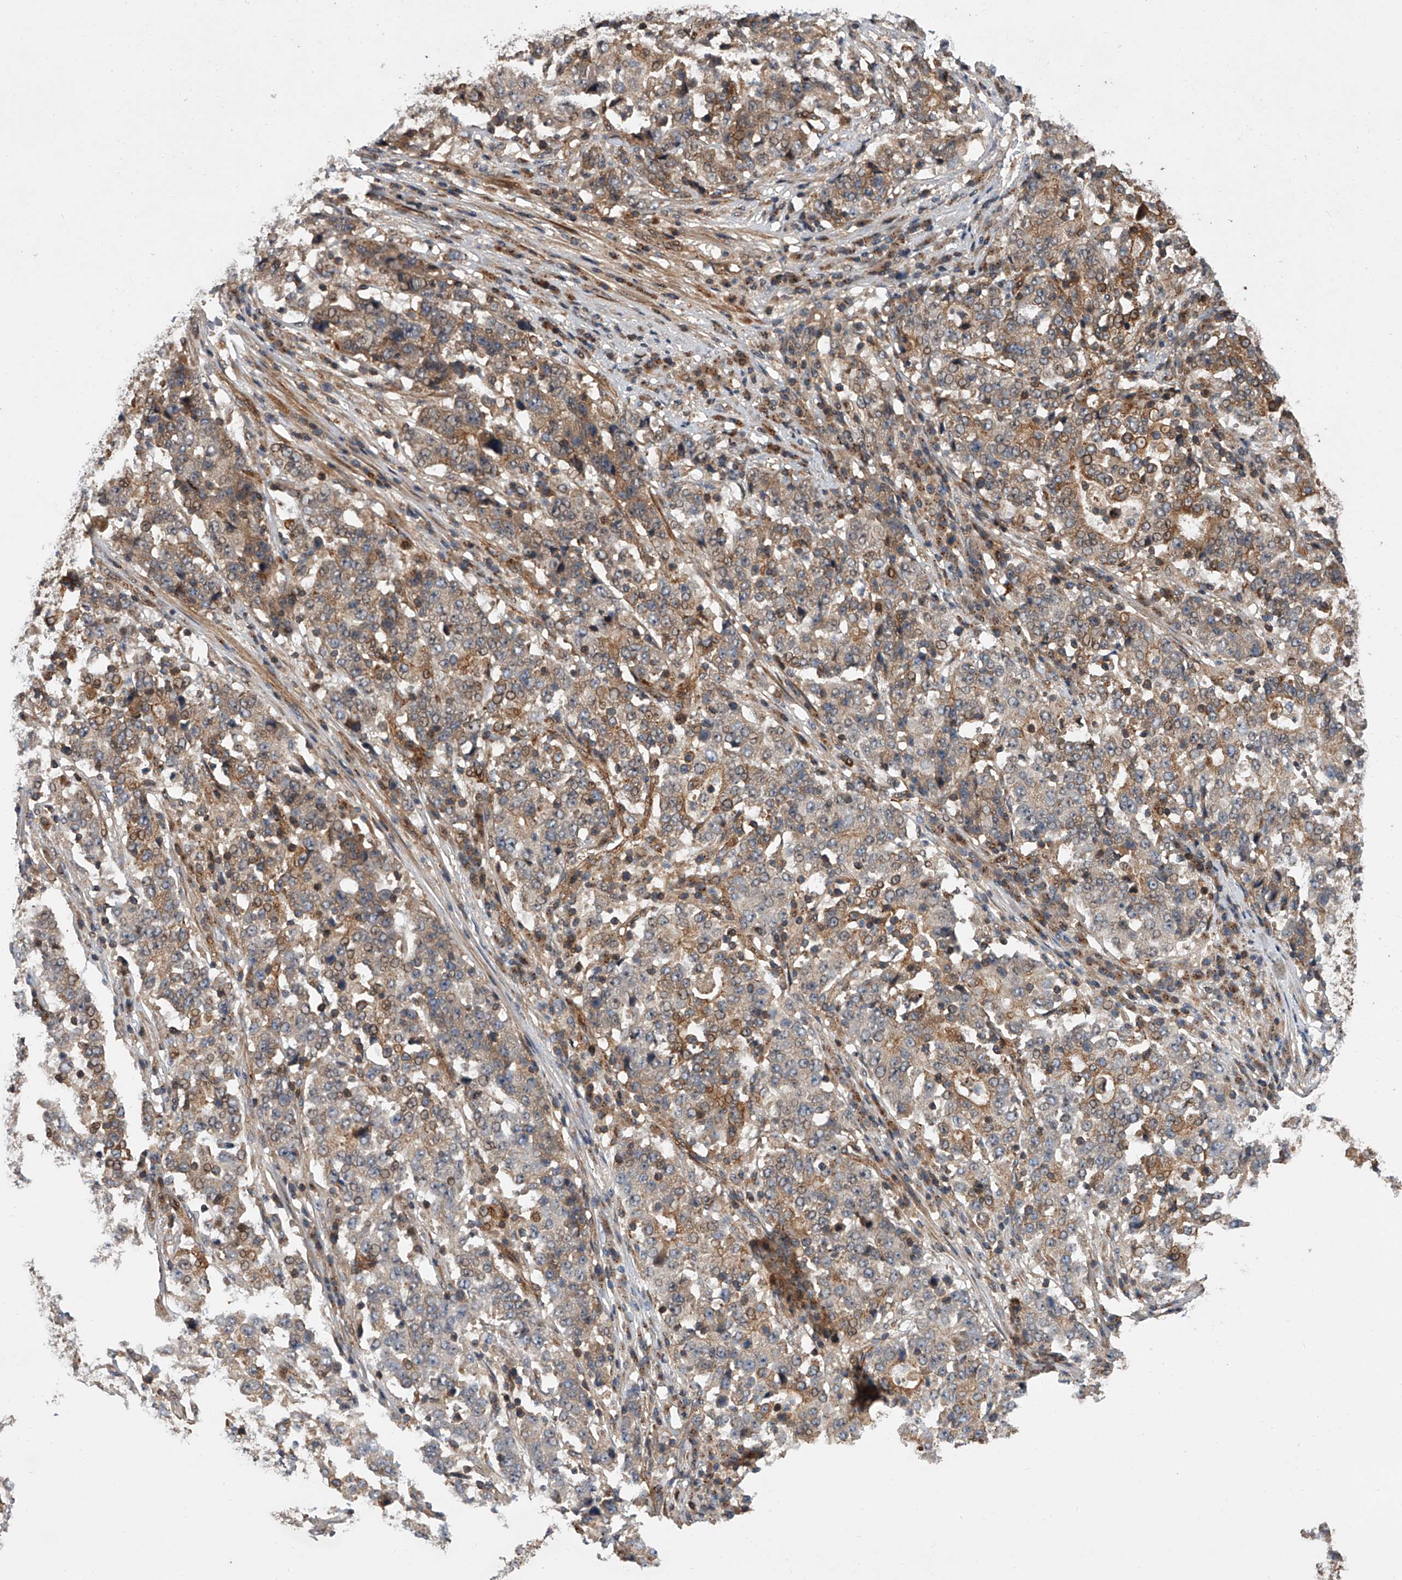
{"staining": {"intensity": "moderate", "quantity": "25%-75%", "location": "cytoplasmic/membranous"}, "tissue": "stomach cancer", "cell_type": "Tumor cells", "image_type": "cancer", "snomed": [{"axis": "morphology", "description": "Adenocarcinoma, NOS"}, {"axis": "topography", "description": "Stomach"}], "caption": "Stomach adenocarcinoma tissue exhibits moderate cytoplasmic/membranous positivity in approximately 25%-75% of tumor cells (DAB IHC, brown staining for protein, blue staining for nuclei).", "gene": "USP47", "patient": {"sex": "male", "age": 59}}